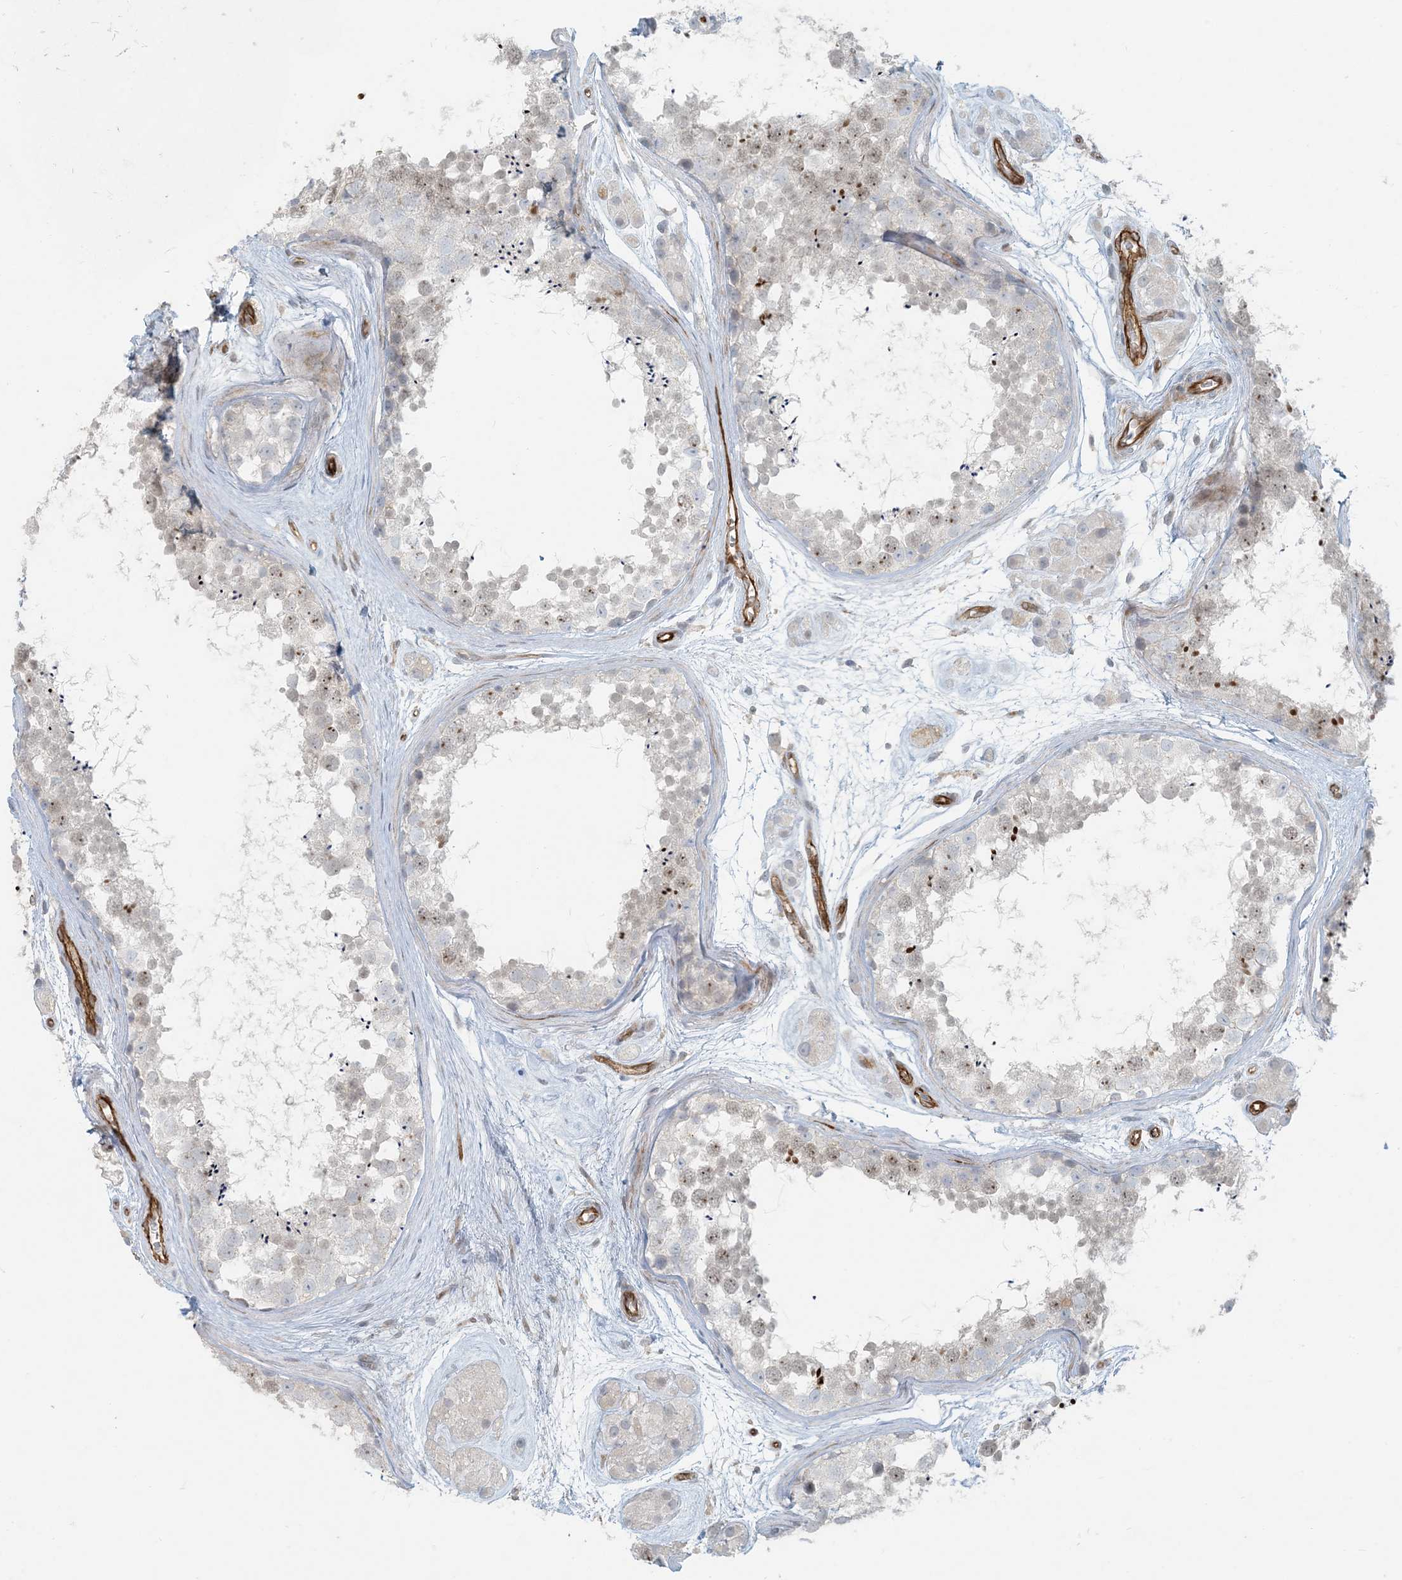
{"staining": {"intensity": "weak", "quantity": "25%-75%", "location": "nuclear"}, "tissue": "testis", "cell_type": "Cells in seminiferous ducts", "image_type": "normal", "snomed": [{"axis": "morphology", "description": "Normal tissue, NOS"}, {"axis": "topography", "description": "Testis"}], "caption": "Protein staining reveals weak nuclear staining in approximately 25%-75% of cells in seminiferous ducts in benign testis. (Brightfield microscopy of DAB IHC at high magnification).", "gene": "BCORL1", "patient": {"sex": "male", "age": 56}}